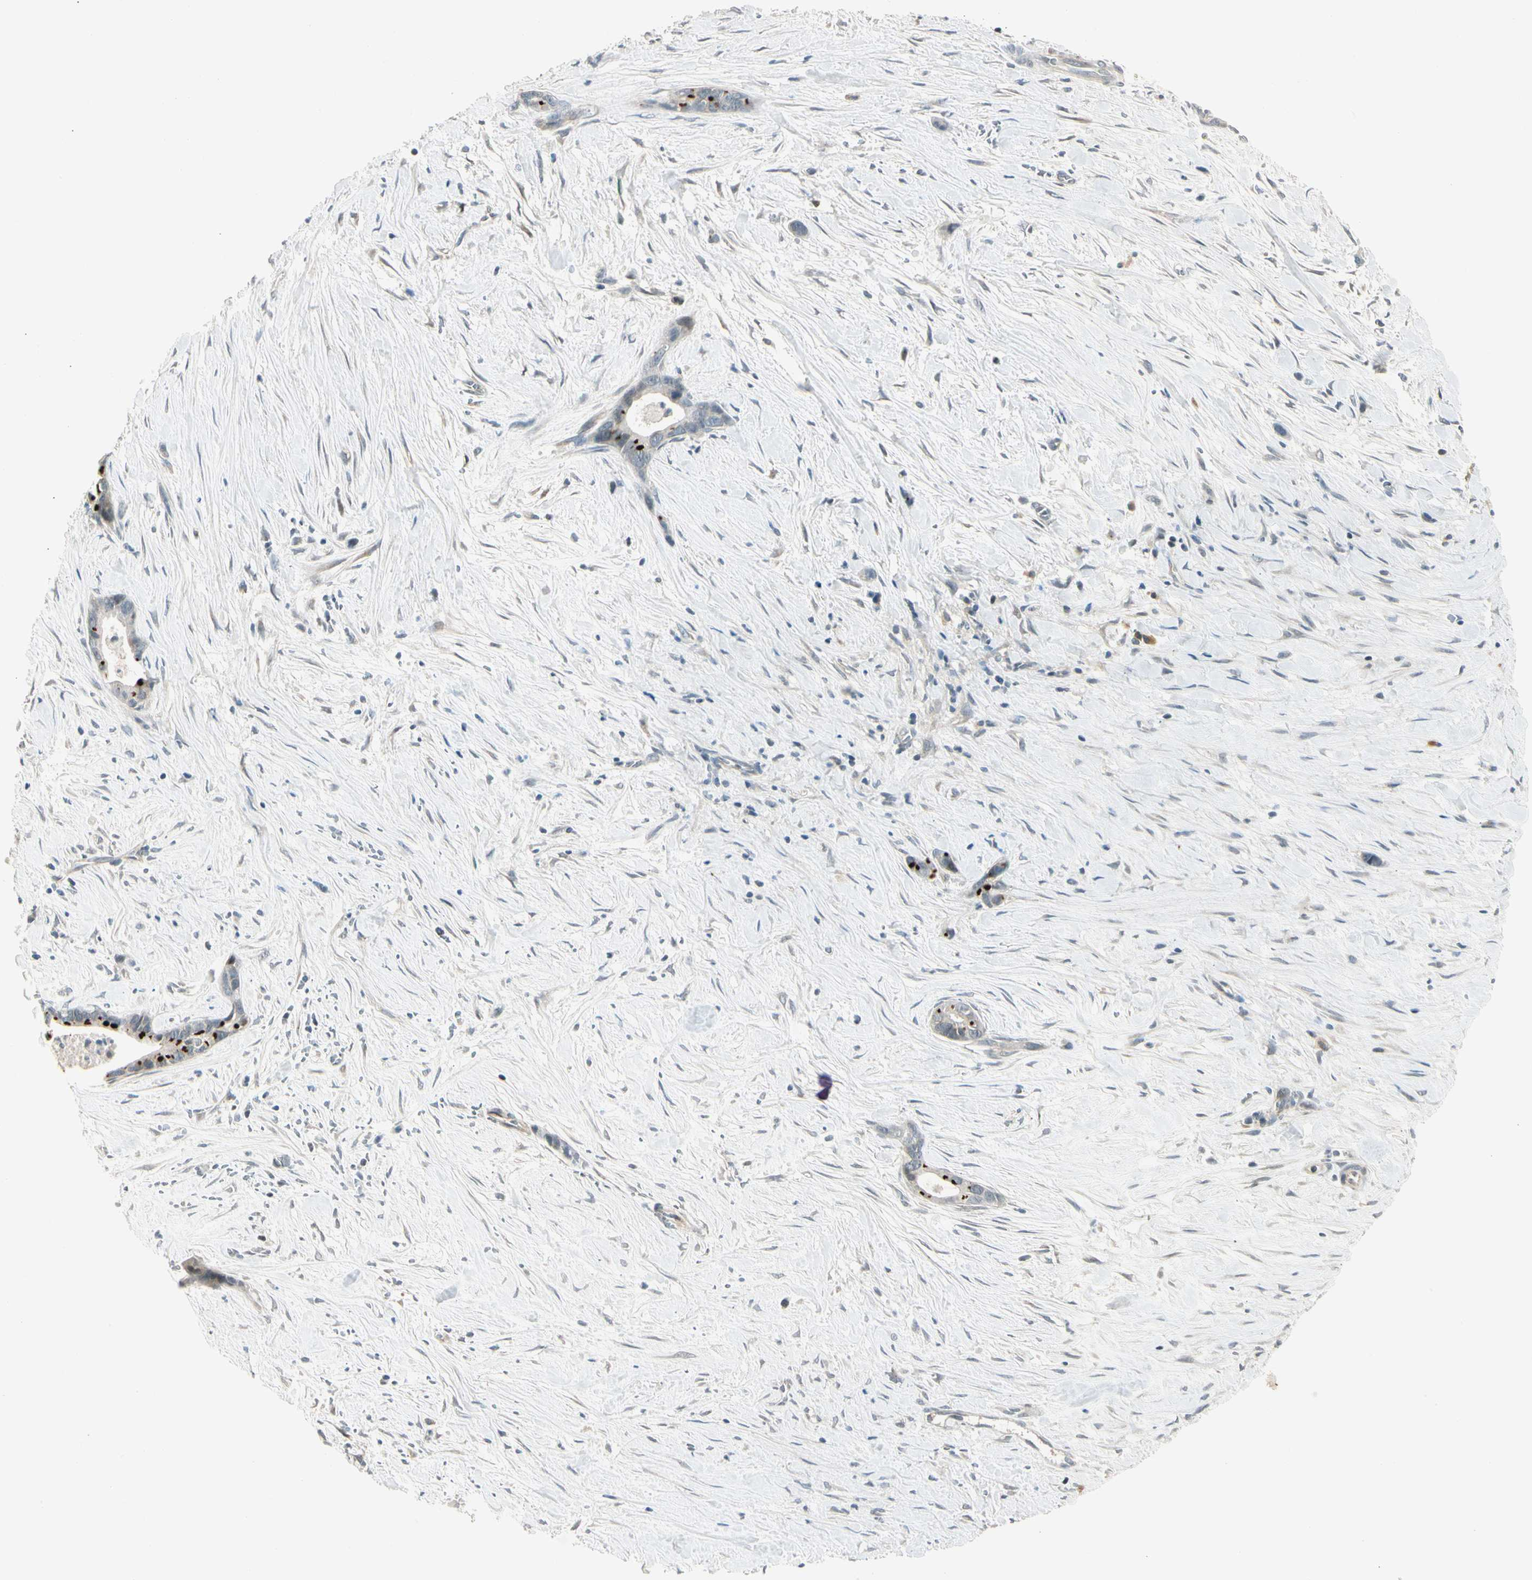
{"staining": {"intensity": "strong", "quantity": "<25%", "location": "cytoplasmic/membranous"}, "tissue": "liver cancer", "cell_type": "Tumor cells", "image_type": "cancer", "snomed": [{"axis": "morphology", "description": "Cholangiocarcinoma"}, {"axis": "topography", "description": "Liver"}], "caption": "This is an image of IHC staining of cholangiocarcinoma (liver), which shows strong positivity in the cytoplasmic/membranous of tumor cells.", "gene": "PCDHB15", "patient": {"sex": "female", "age": 55}}